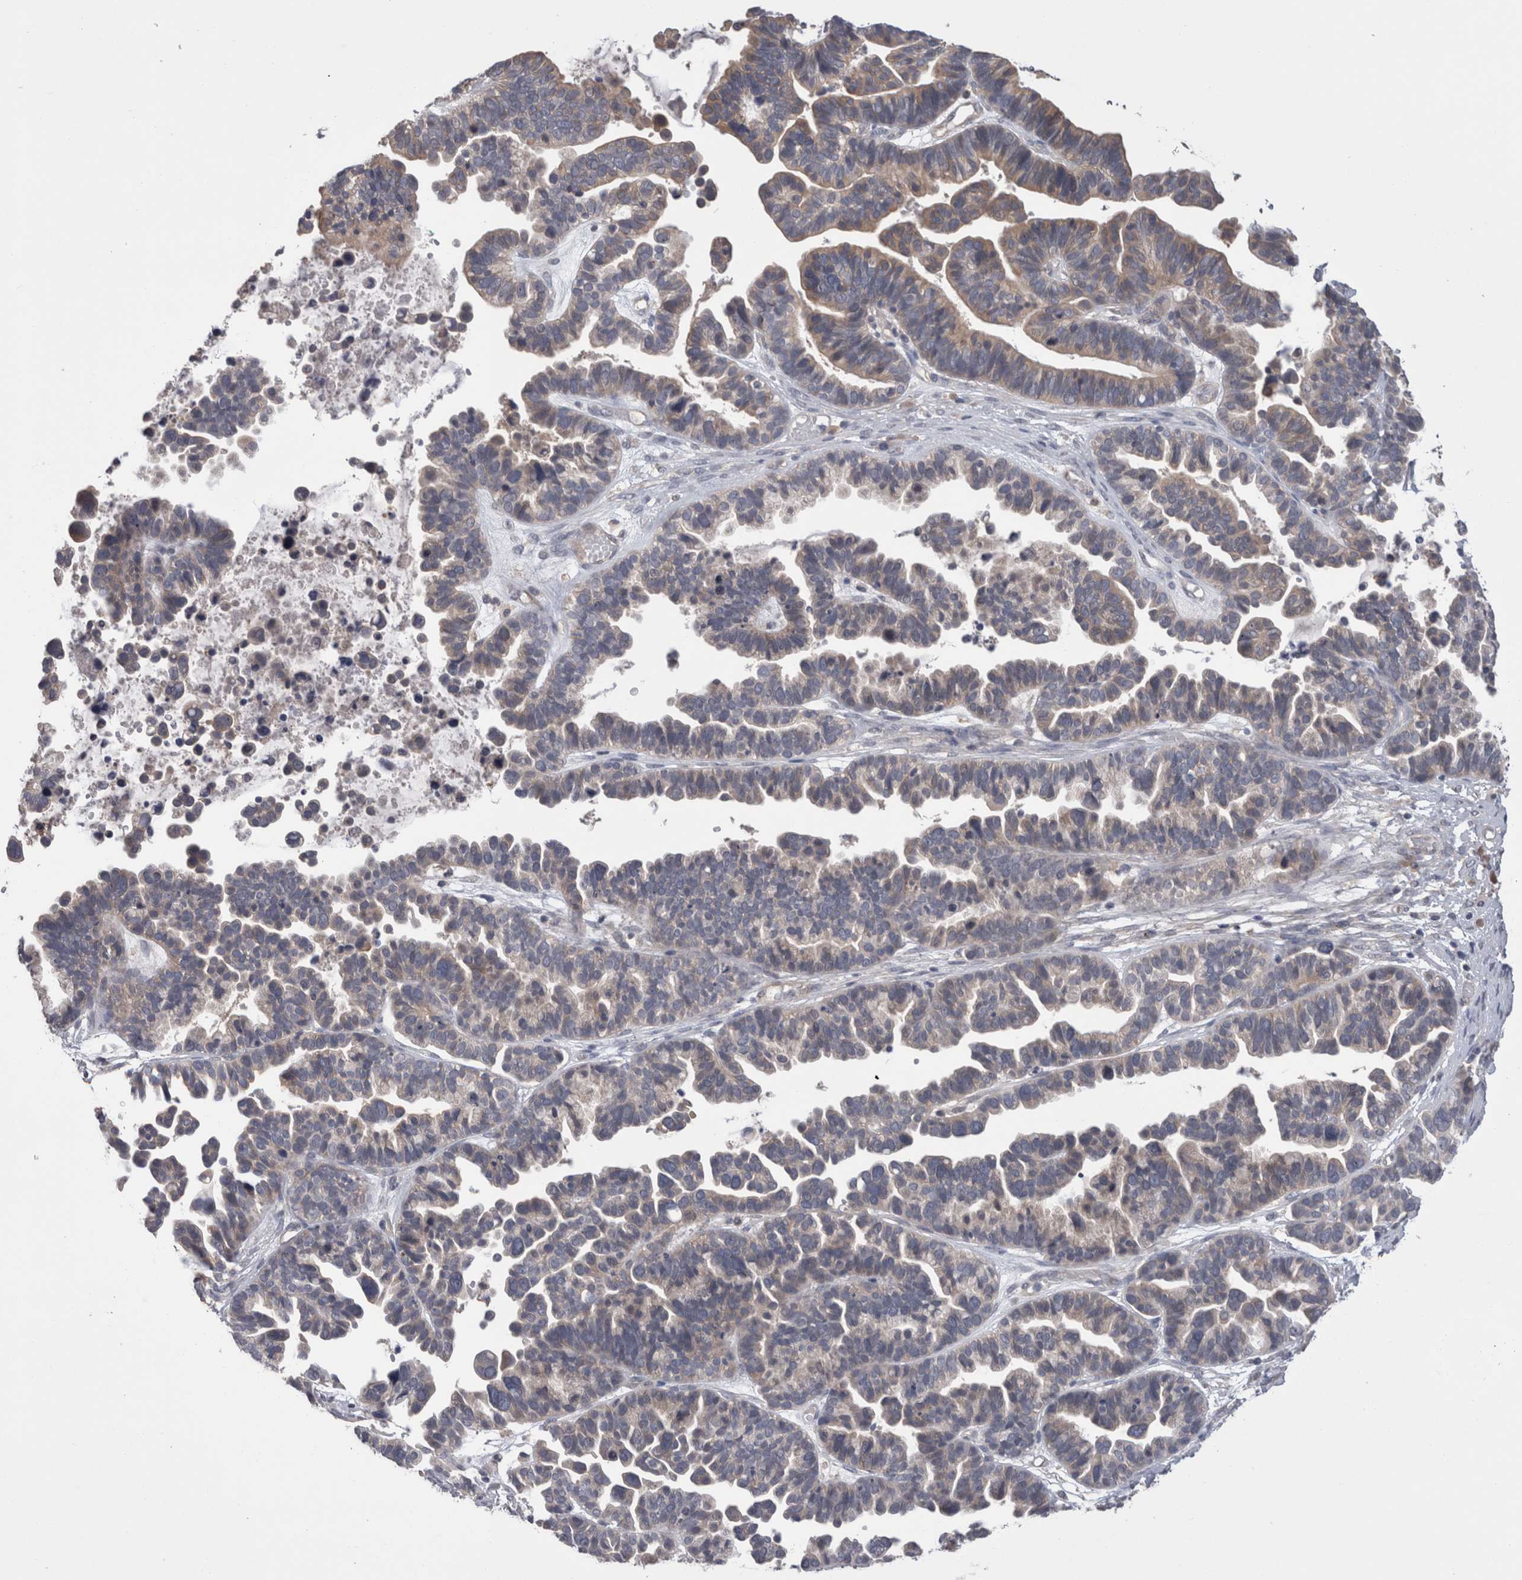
{"staining": {"intensity": "weak", "quantity": "25%-75%", "location": "cytoplasmic/membranous"}, "tissue": "ovarian cancer", "cell_type": "Tumor cells", "image_type": "cancer", "snomed": [{"axis": "morphology", "description": "Cystadenocarcinoma, serous, NOS"}, {"axis": "topography", "description": "Ovary"}], "caption": "About 25%-75% of tumor cells in serous cystadenocarcinoma (ovarian) exhibit weak cytoplasmic/membranous protein positivity as visualized by brown immunohistochemical staining.", "gene": "DCTN6", "patient": {"sex": "female", "age": 56}}